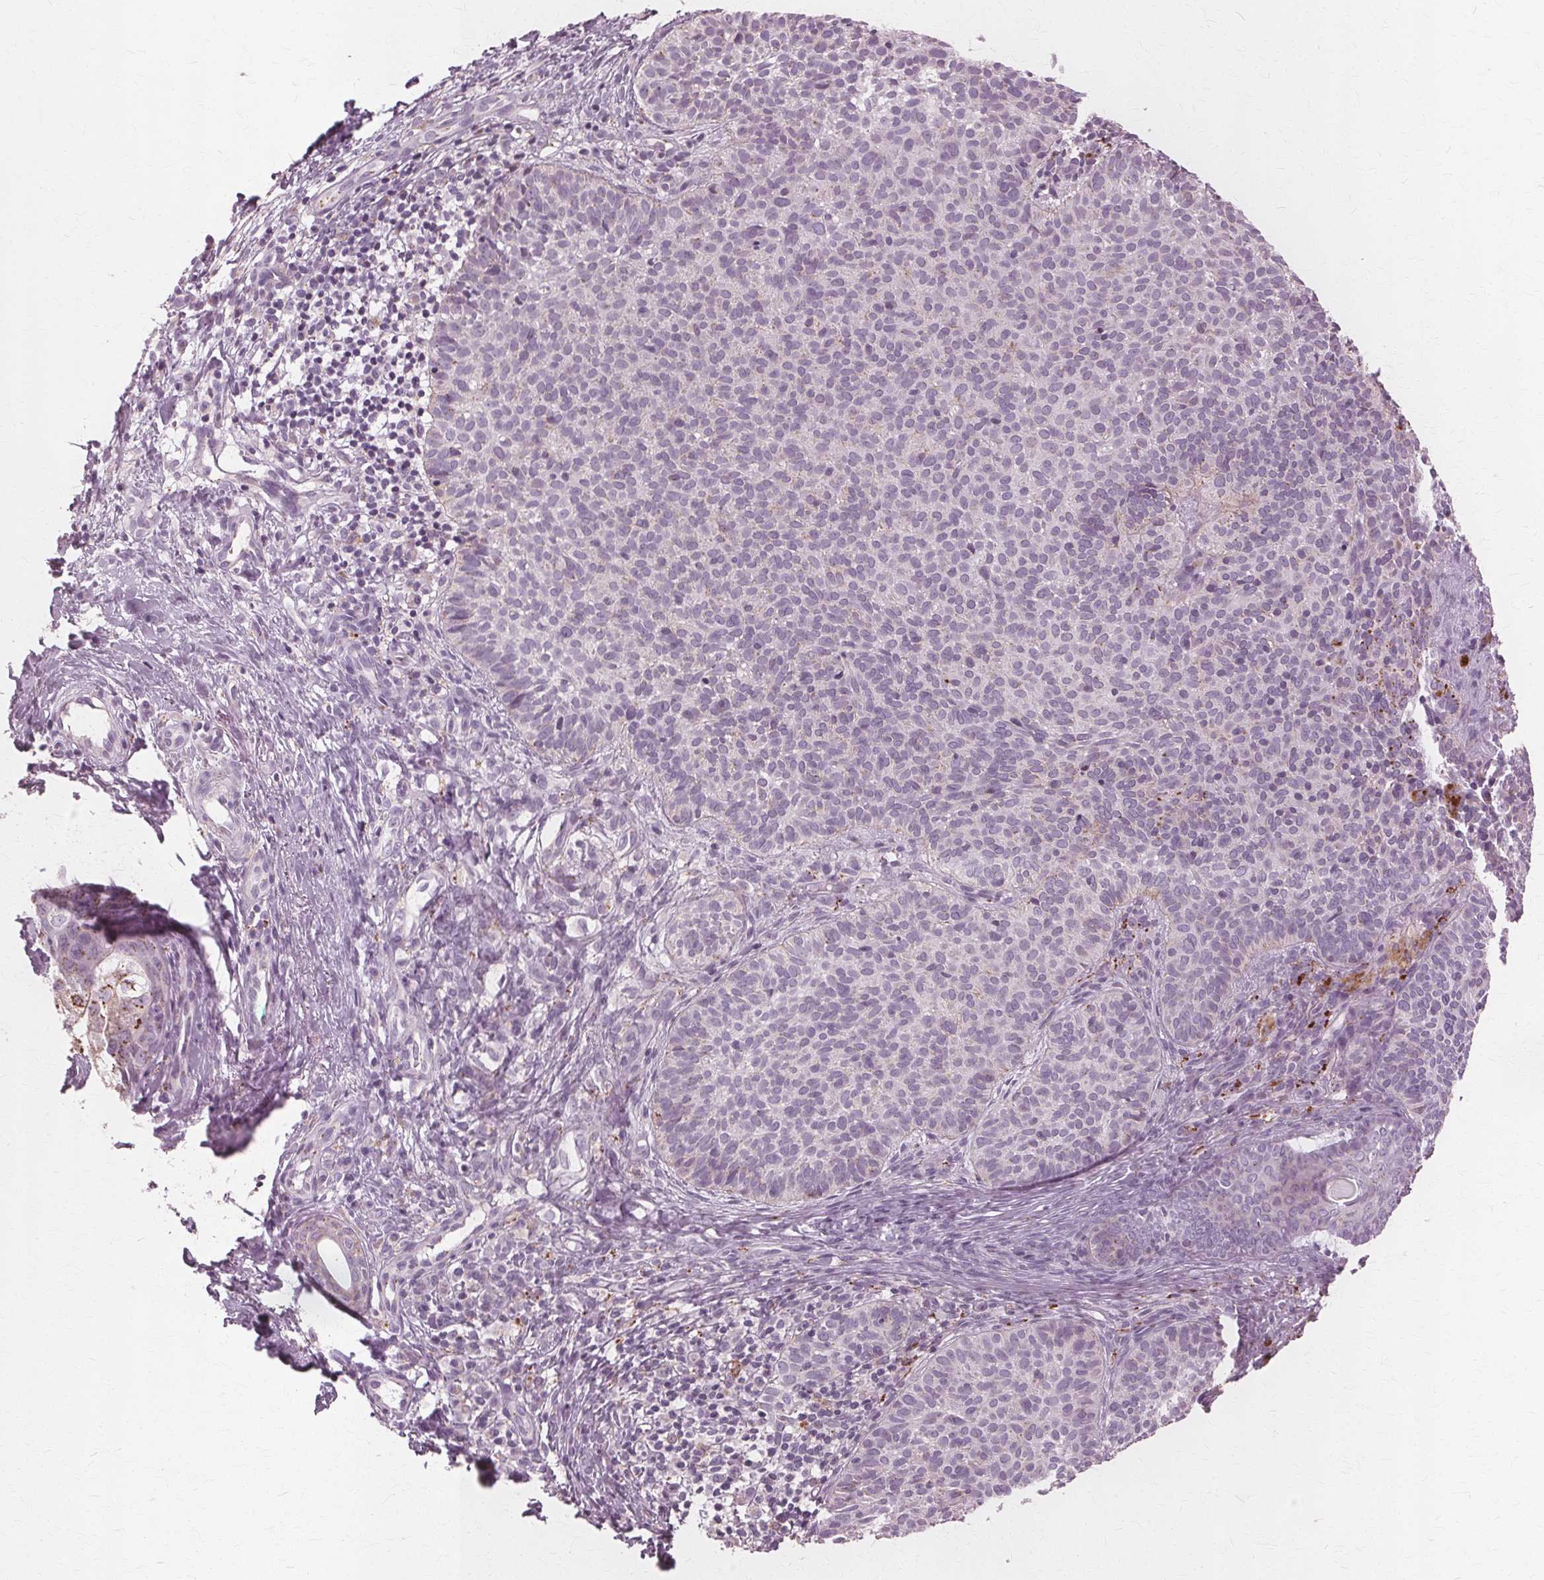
{"staining": {"intensity": "negative", "quantity": "none", "location": "none"}, "tissue": "skin cancer", "cell_type": "Tumor cells", "image_type": "cancer", "snomed": [{"axis": "morphology", "description": "Basal cell carcinoma"}, {"axis": "topography", "description": "Skin"}], "caption": "Skin cancer (basal cell carcinoma) stained for a protein using immunohistochemistry demonstrates no positivity tumor cells.", "gene": "DNASE2", "patient": {"sex": "male", "age": 57}}